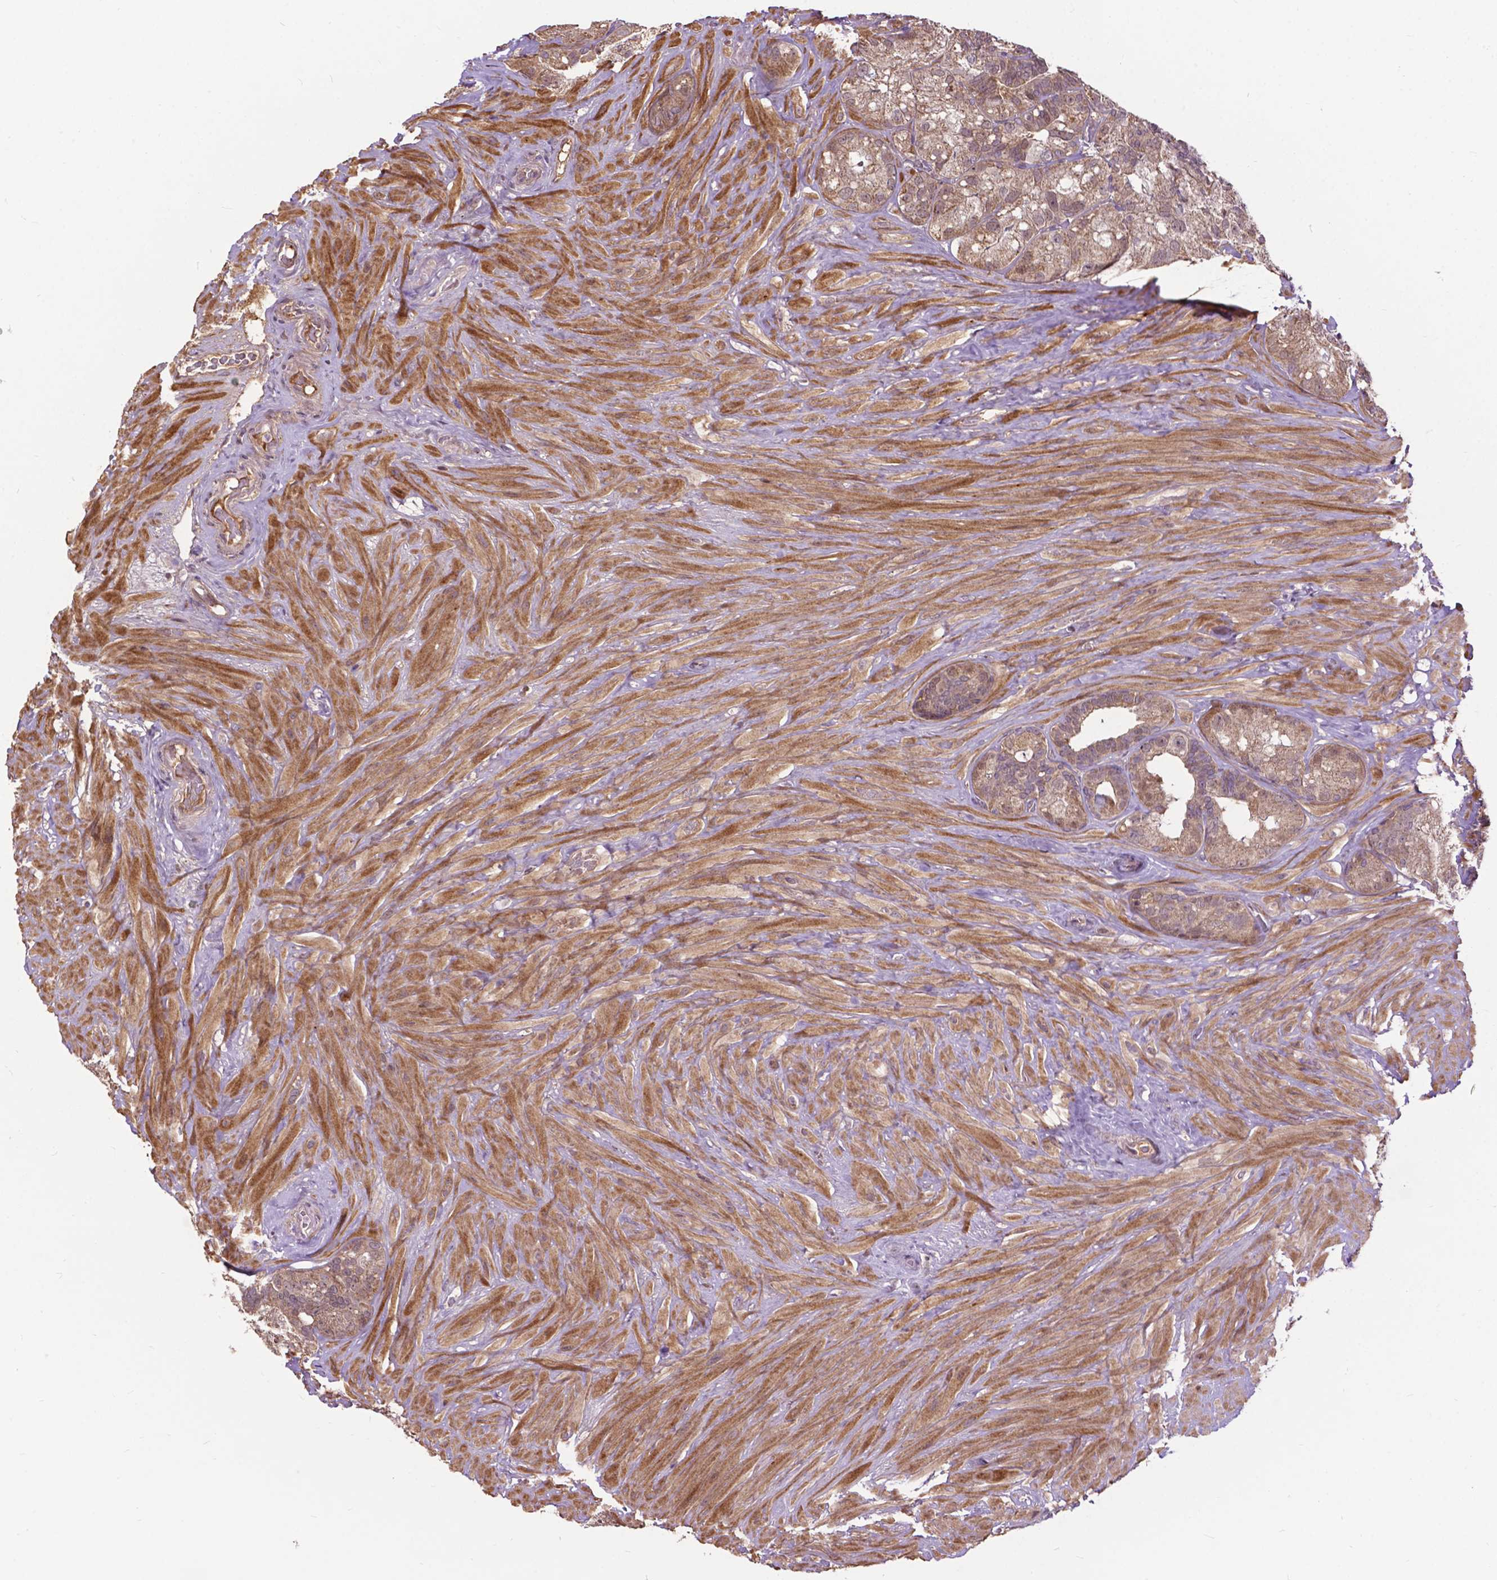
{"staining": {"intensity": "moderate", "quantity": ">75%", "location": "cytoplasmic/membranous"}, "tissue": "seminal vesicle", "cell_type": "Glandular cells", "image_type": "normal", "snomed": [{"axis": "morphology", "description": "Normal tissue, NOS"}, {"axis": "topography", "description": "Seminal veicle"}], "caption": "The image demonstrates immunohistochemical staining of normal seminal vesicle. There is moderate cytoplasmic/membranous expression is appreciated in approximately >75% of glandular cells. The protein of interest is shown in brown color, while the nuclei are stained blue.", "gene": "CHMP4A", "patient": {"sex": "male", "age": 60}}